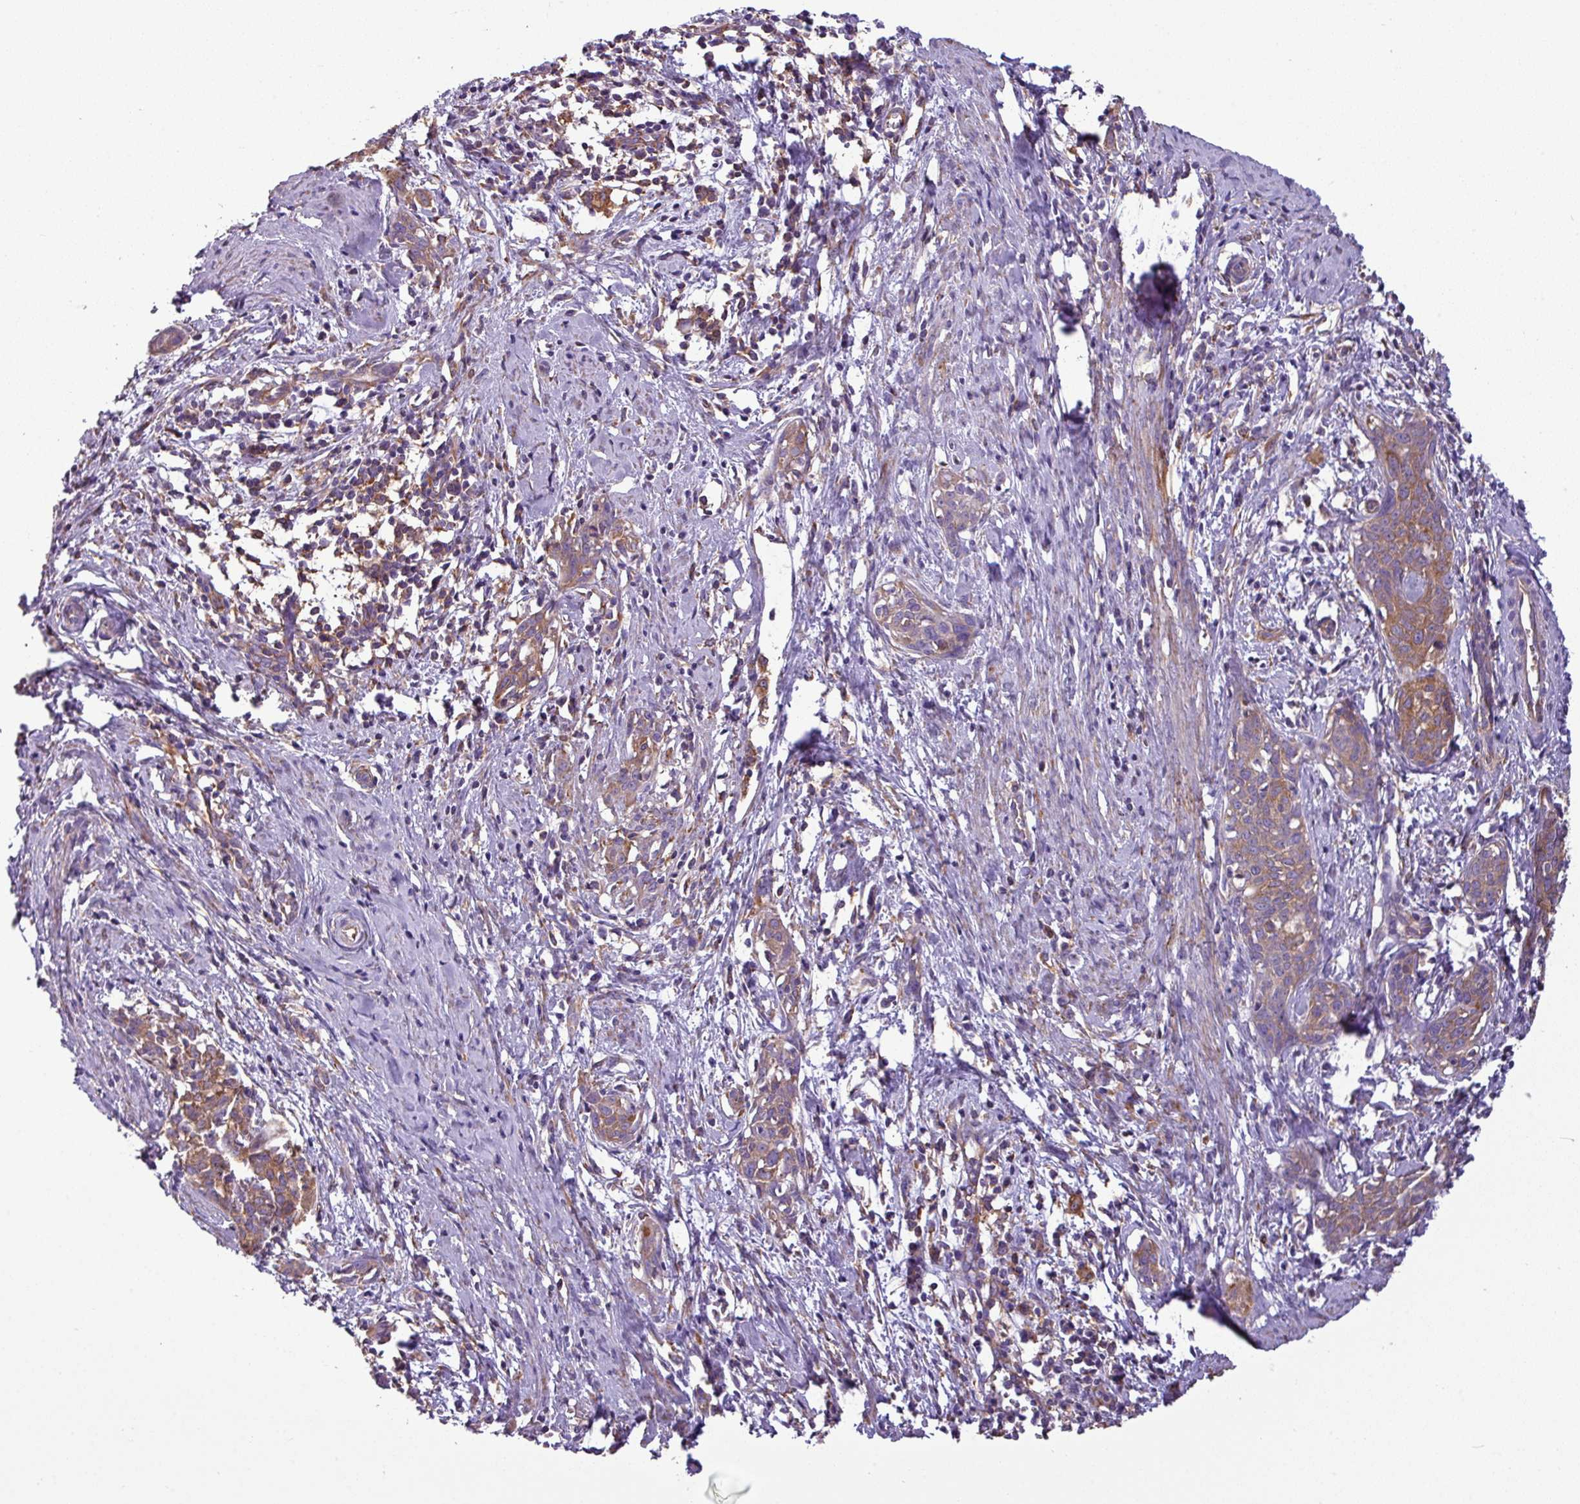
{"staining": {"intensity": "moderate", "quantity": "25%-75%", "location": "cytoplasmic/membranous"}, "tissue": "cervical cancer", "cell_type": "Tumor cells", "image_type": "cancer", "snomed": [{"axis": "morphology", "description": "Squamous cell carcinoma, NOS"}, {"axis": "topography", "description": "Cervix"}], "caption": "This image shows cervical cancer (squamous cell carcinoma) stained with IHC to label a protein in brown. The cytoplasmic/membranous of tumor cells show moderate positivity for the protein. Nuclei are counter-stained blue.", "gene": "XNDC1N", "patient": {"sex": "female", "age": 52}}